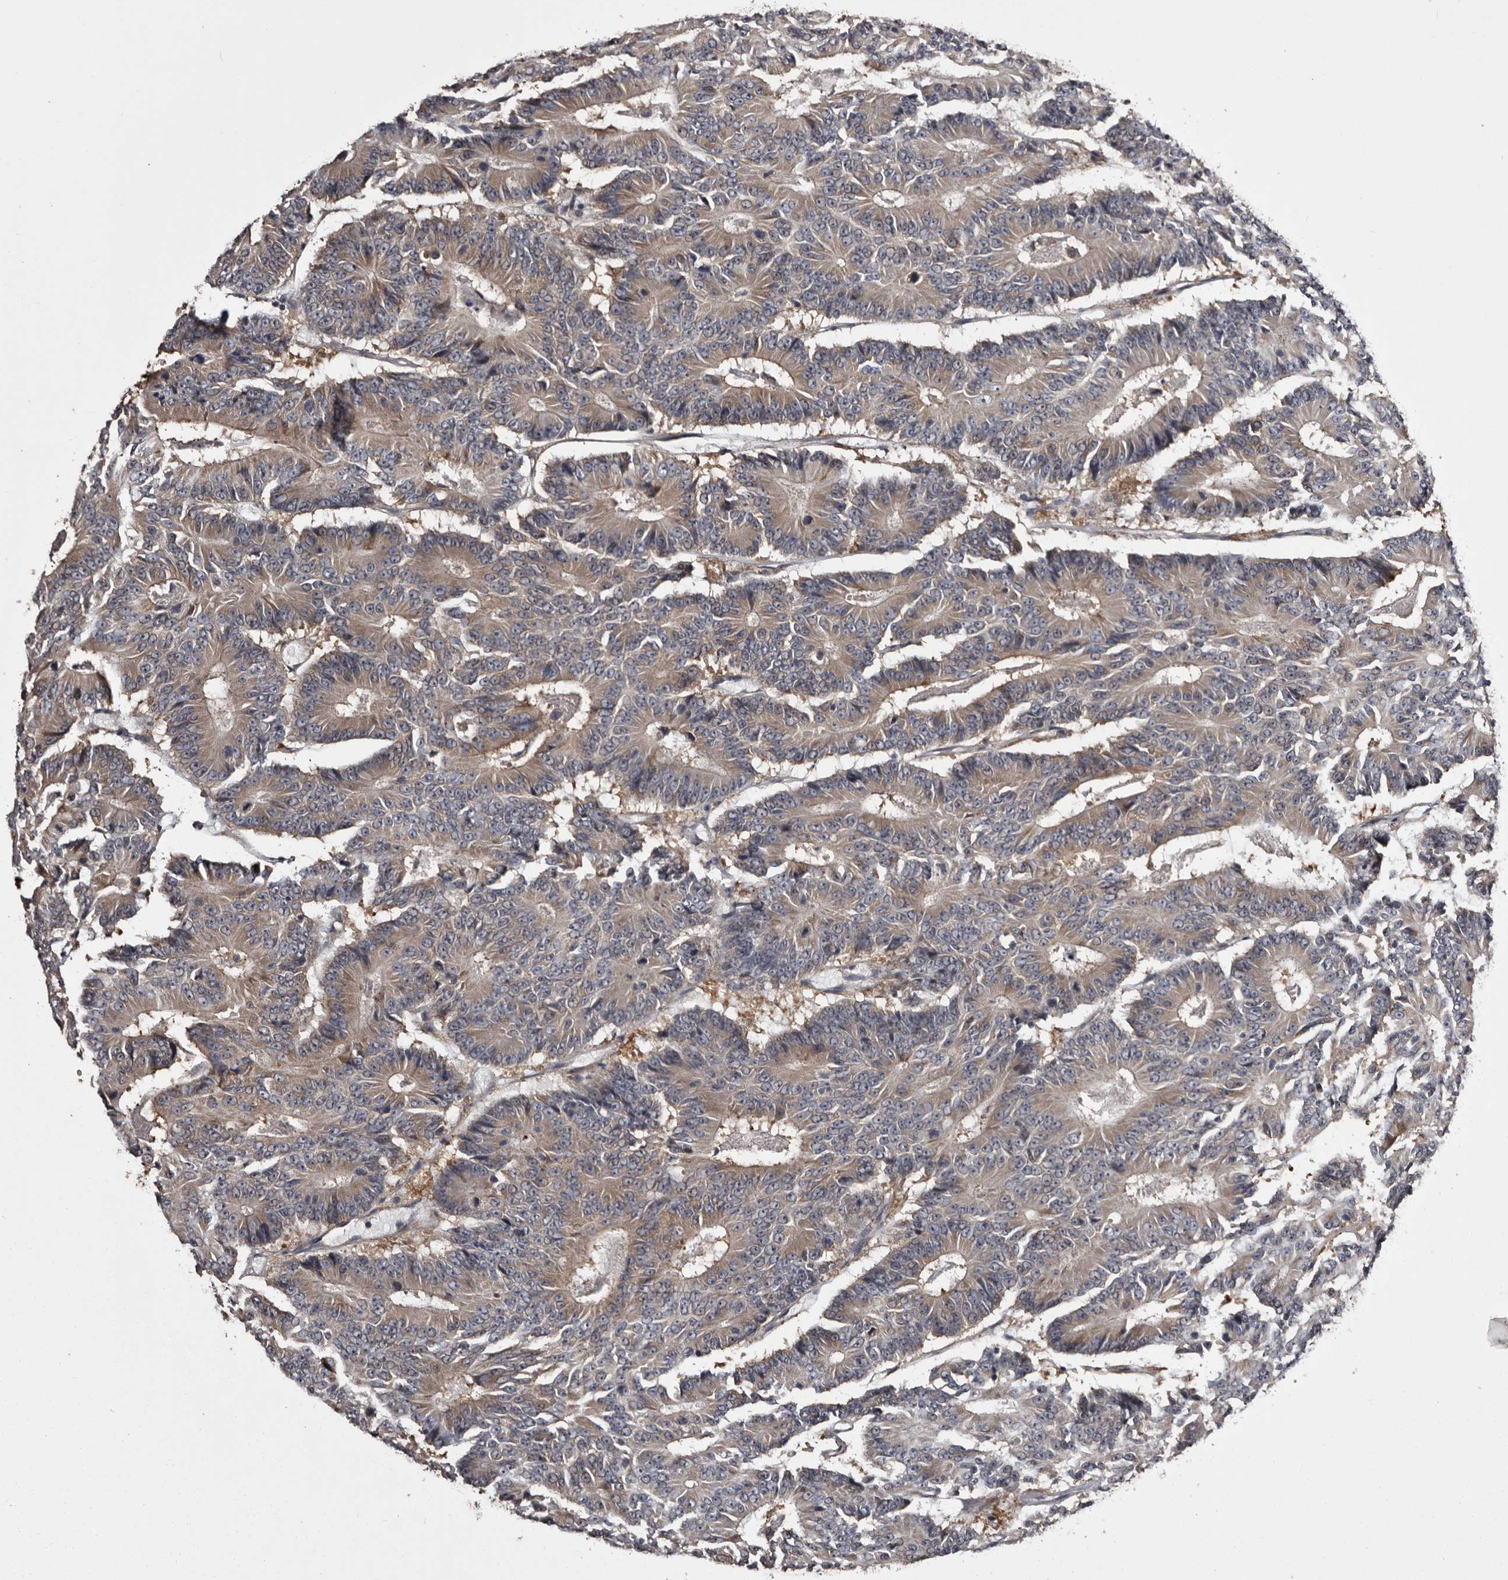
{"staining": {"intensity": "weak", "quantity": ">75%", "location": "cytoplasmic/membranous"}, "tissue": "colorectal cancer", "cell_type": "Tumor cells", "image_type": "cancer", "snomed": [{"axis": "morphology", "description": "Adenocarcinoma, NOS"}, {"axis": "topography", "description": "Colon"}], "caption": "Colorectal cancer (adenocarcinoma) stained with immunohistochemistry (IHC) displays weak cytoplasmic/membranous staining in approximately >75% of tumor cells.", "gene": "DARS1", "patient": {"sex": "male", "age": 83}}